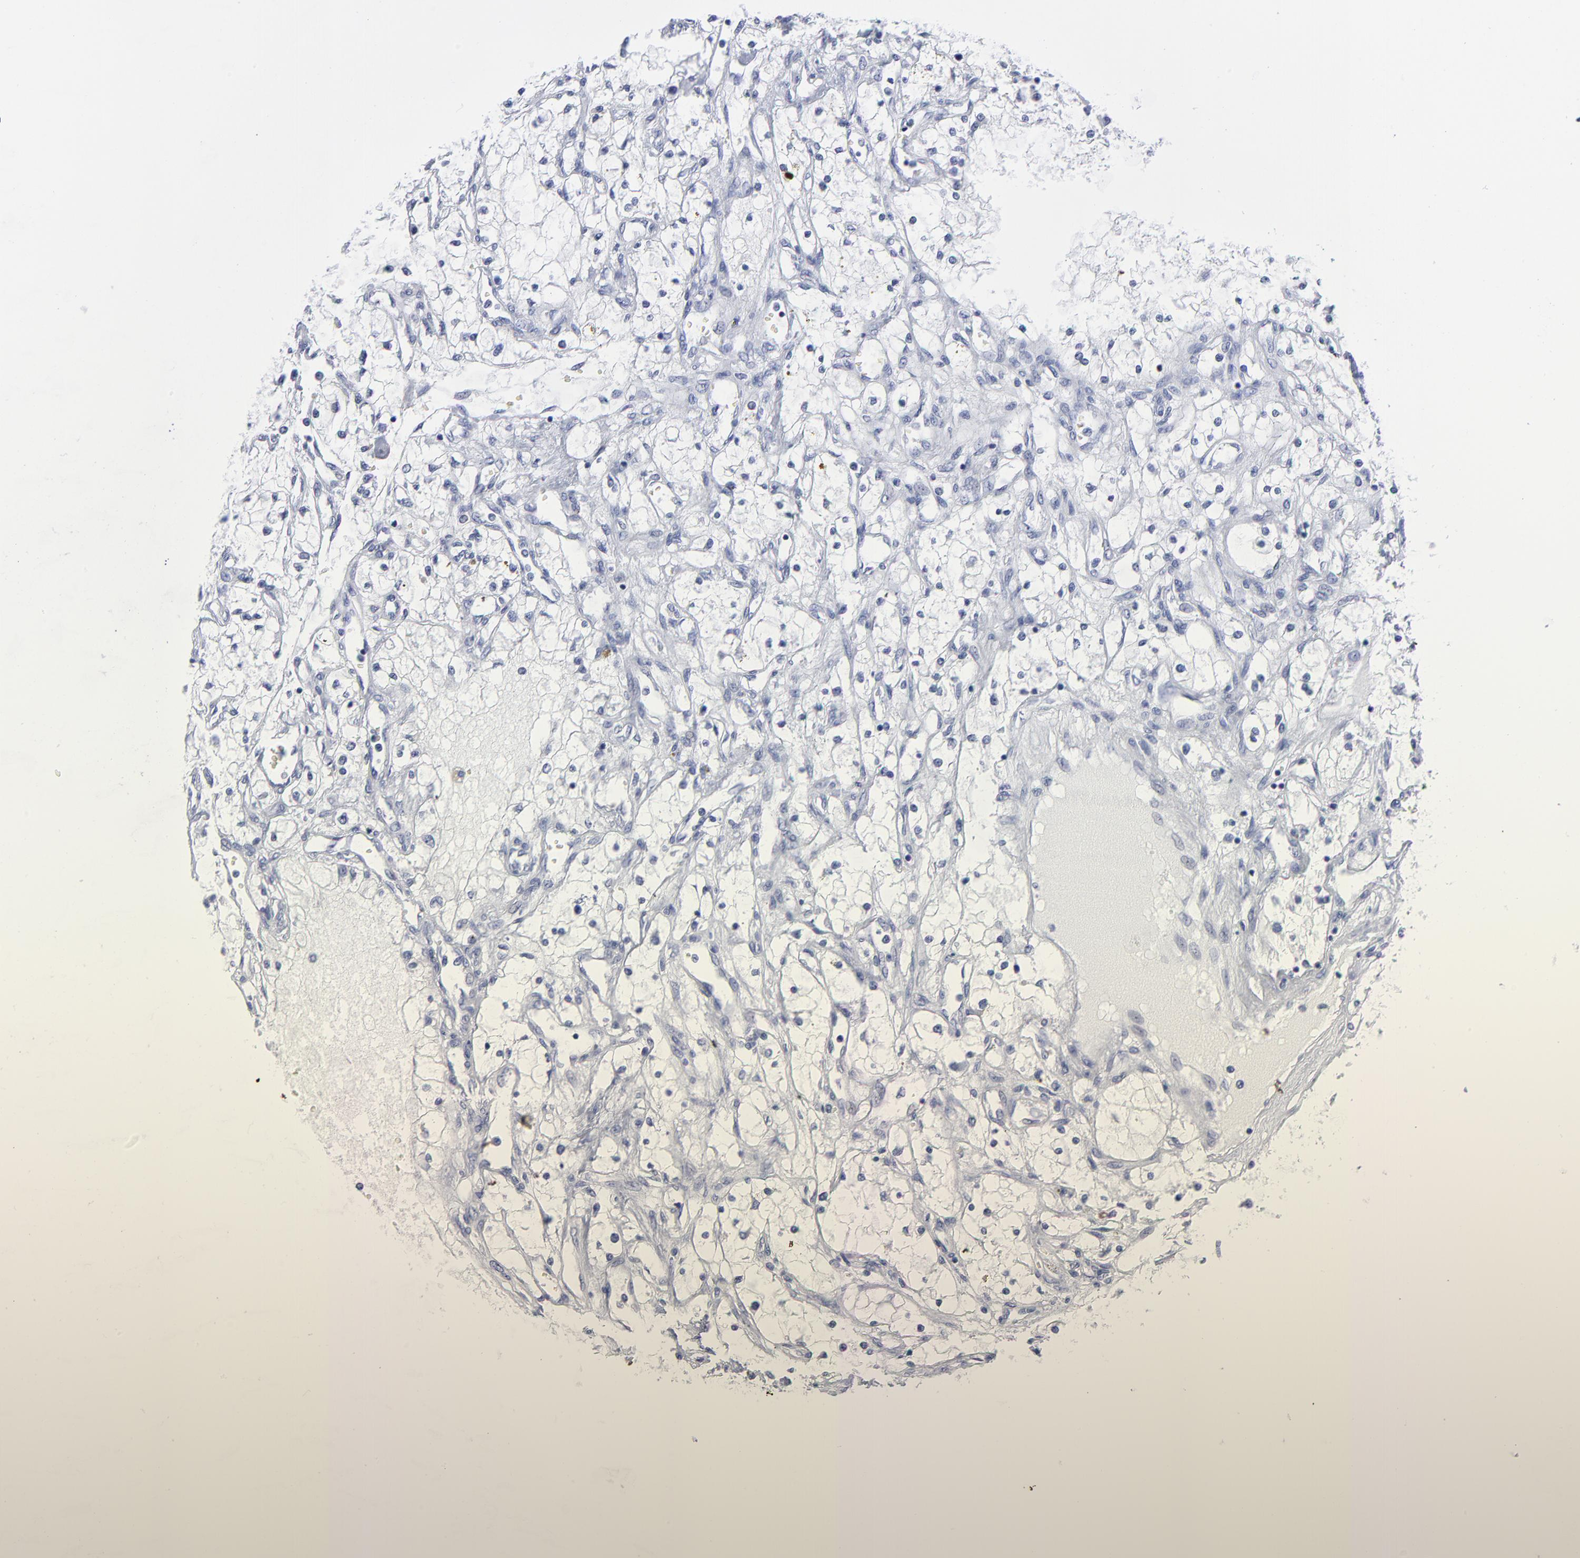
{"staining": {"intensity": "negative", "quantity": "none", "location": "none"}, "tissue": "renal cancer", "cell_type": "Tumor cells", "image_type": "cancer", "snomed": [{"axis": "morphology", "description": "Adenocarcinoma, NOS"}, {"axis": "topography", "description": "Kidney"}], "caption": "Tumor cells show no significant protein staining in adenocarcinoma (renal).", "gene": "CNTN3", "patient": {"sex": "male", "age": 61}}